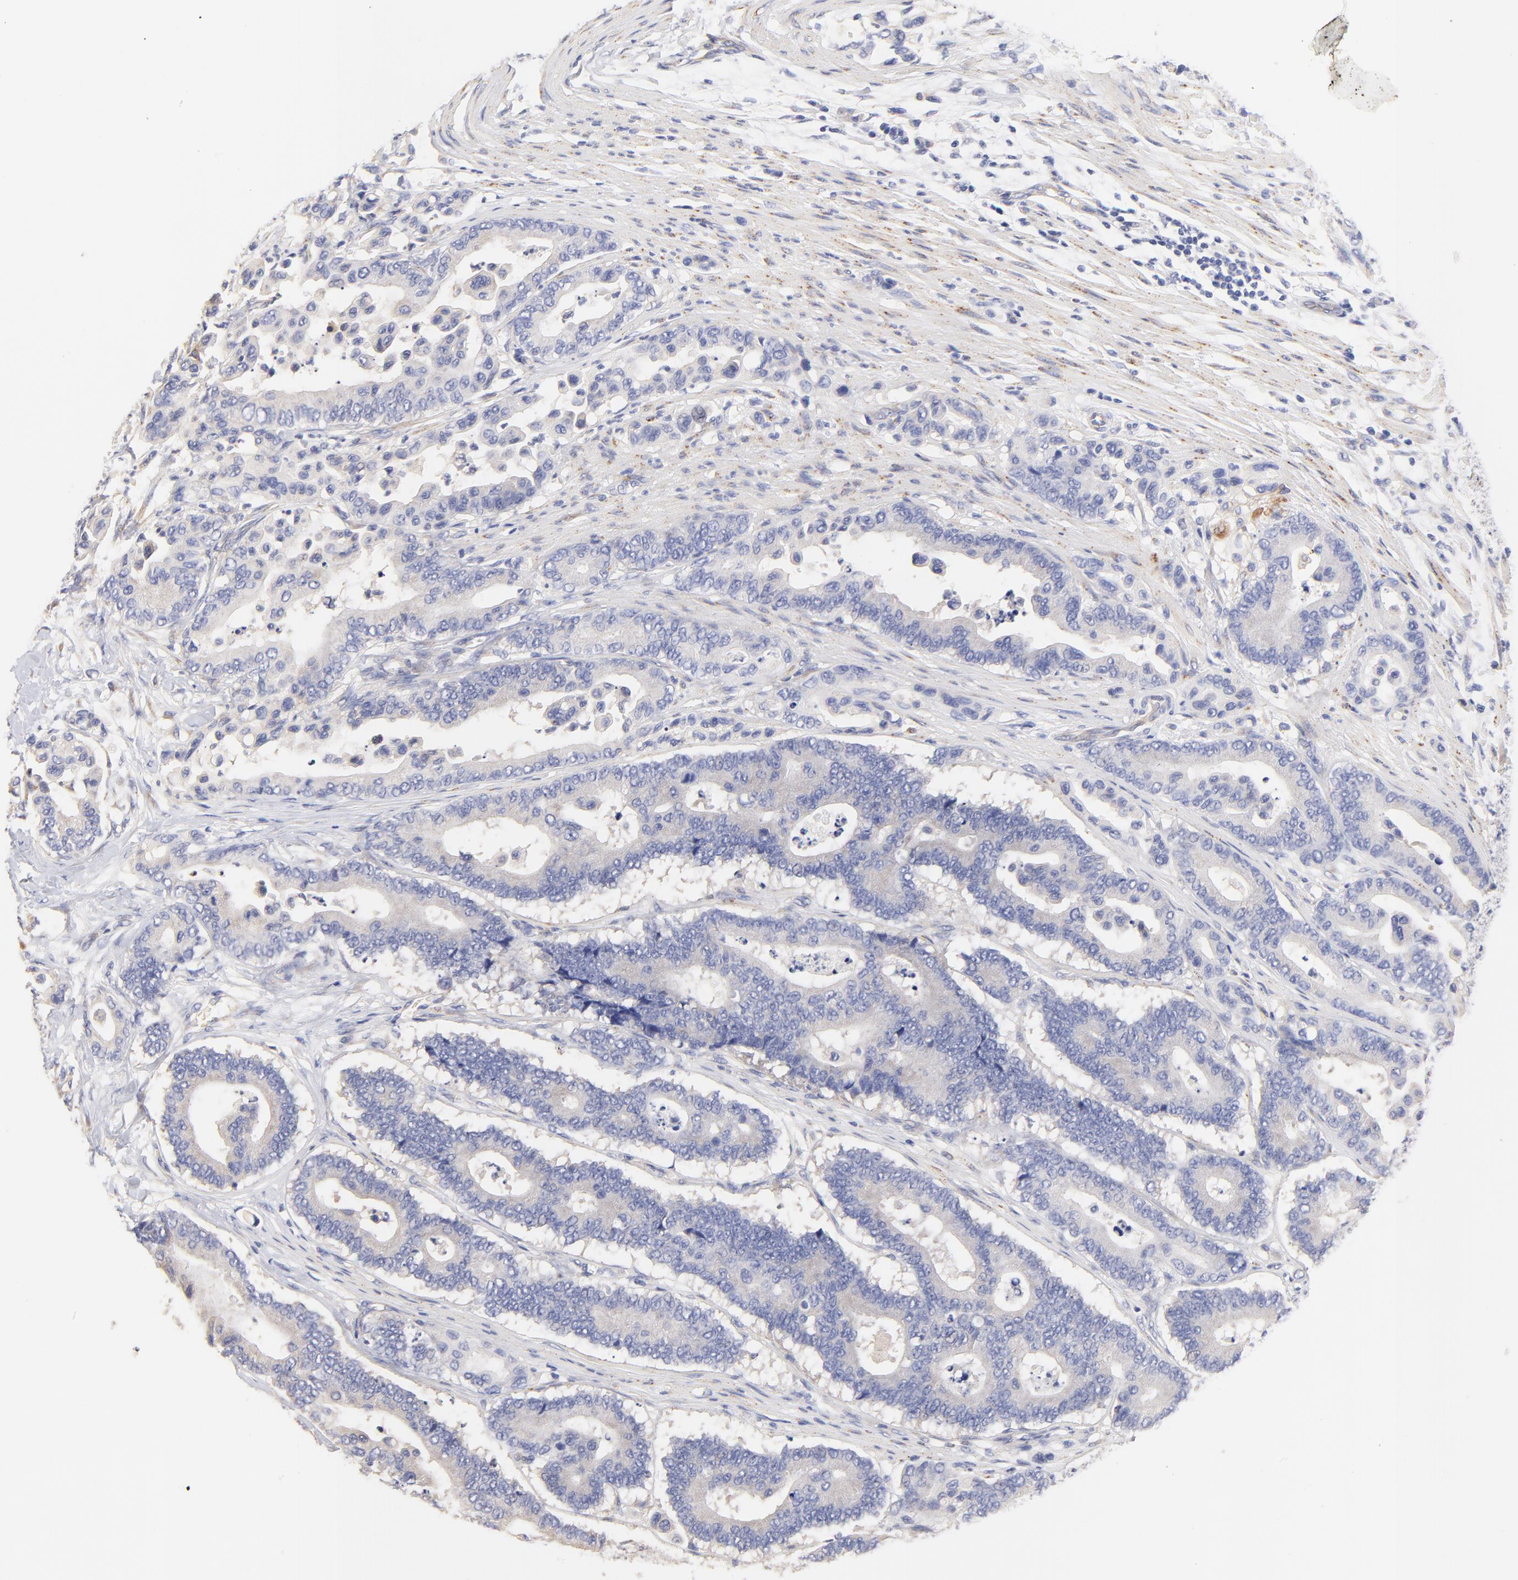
{"staining": {"intensity": "negative", "quantity": "none", "location": "none"}, "tissue": "colorectal cancer", "cell_type": "Tumor cells", "image_type": "cancer", "snomed": [{"axis": "morphology", "description": "Normal tissue, NOS"}, {"axis": "morphology", "description": "Adenocarcinoma, NOS"}, {"axis": "topography", "description": "Colon"}], "caption": "Protein analysis of colorectal cancer (adenocarcinoma) shows no significant staining in tumor cells. (DAB (3,3'-diaminobenzidine) IHC, high magnification).", "gene": "HS3ST1", "patient": {"sex": "male", "age": 82}}